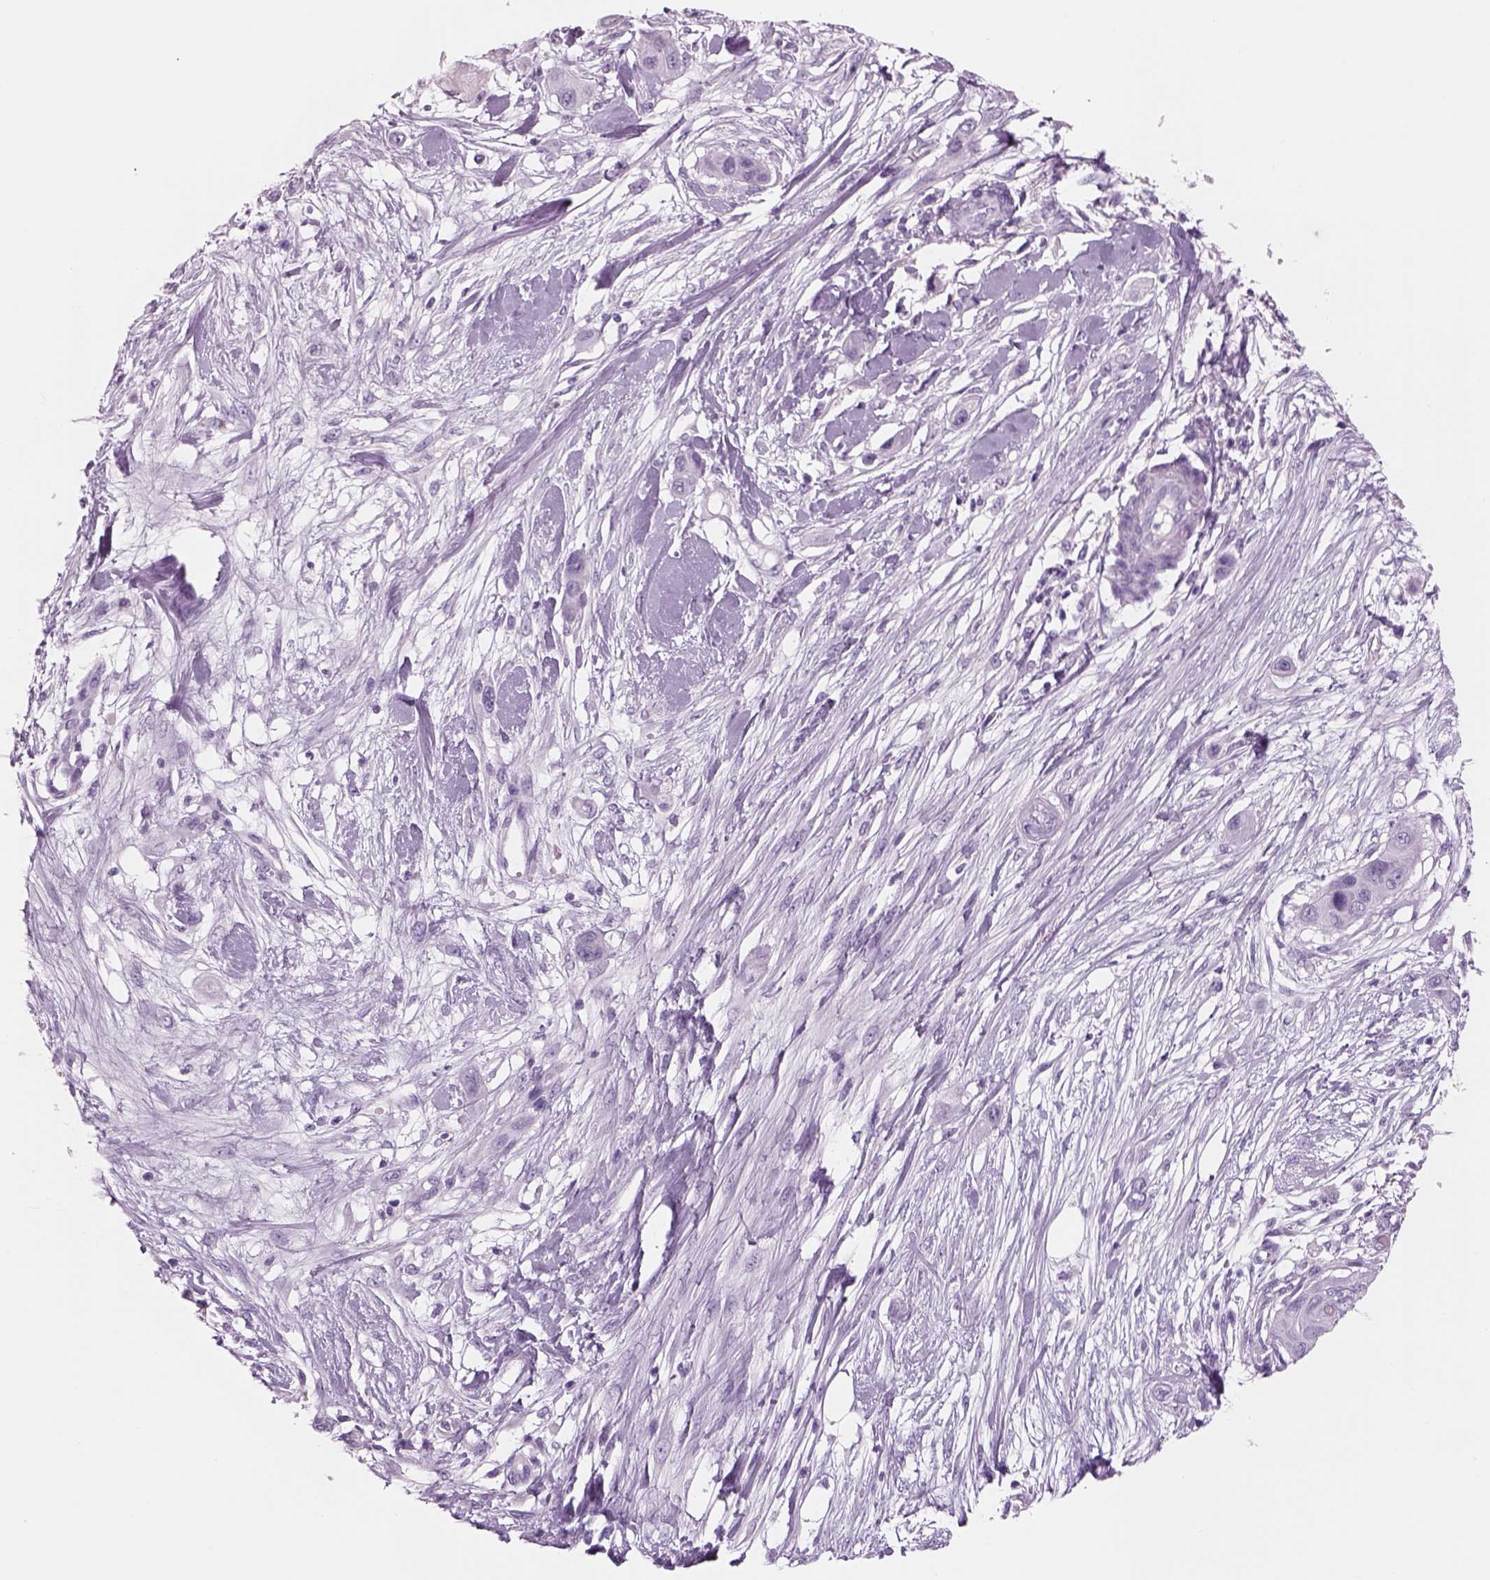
{"staining": {"intensity": "negative", "quantity": "none", "location": "none"}, "tissue": "skin cancer", "cell_type": "Tumor cells", "image_type": "cancer", "snomed": [{"axis": "morphology", "description": "Squamous cell carcinoma, NOS"}, {"axis": "topography", "description": "Skin"}], "caption": "Immunohistochemistry (IHC) photomicrograph of squamous cell carcinoma (skin) stained for a protein (brown), which demonstrates no staining in tumor cells.", "gene": "RHO", "patient": {"sex": "male", "age": 79}}